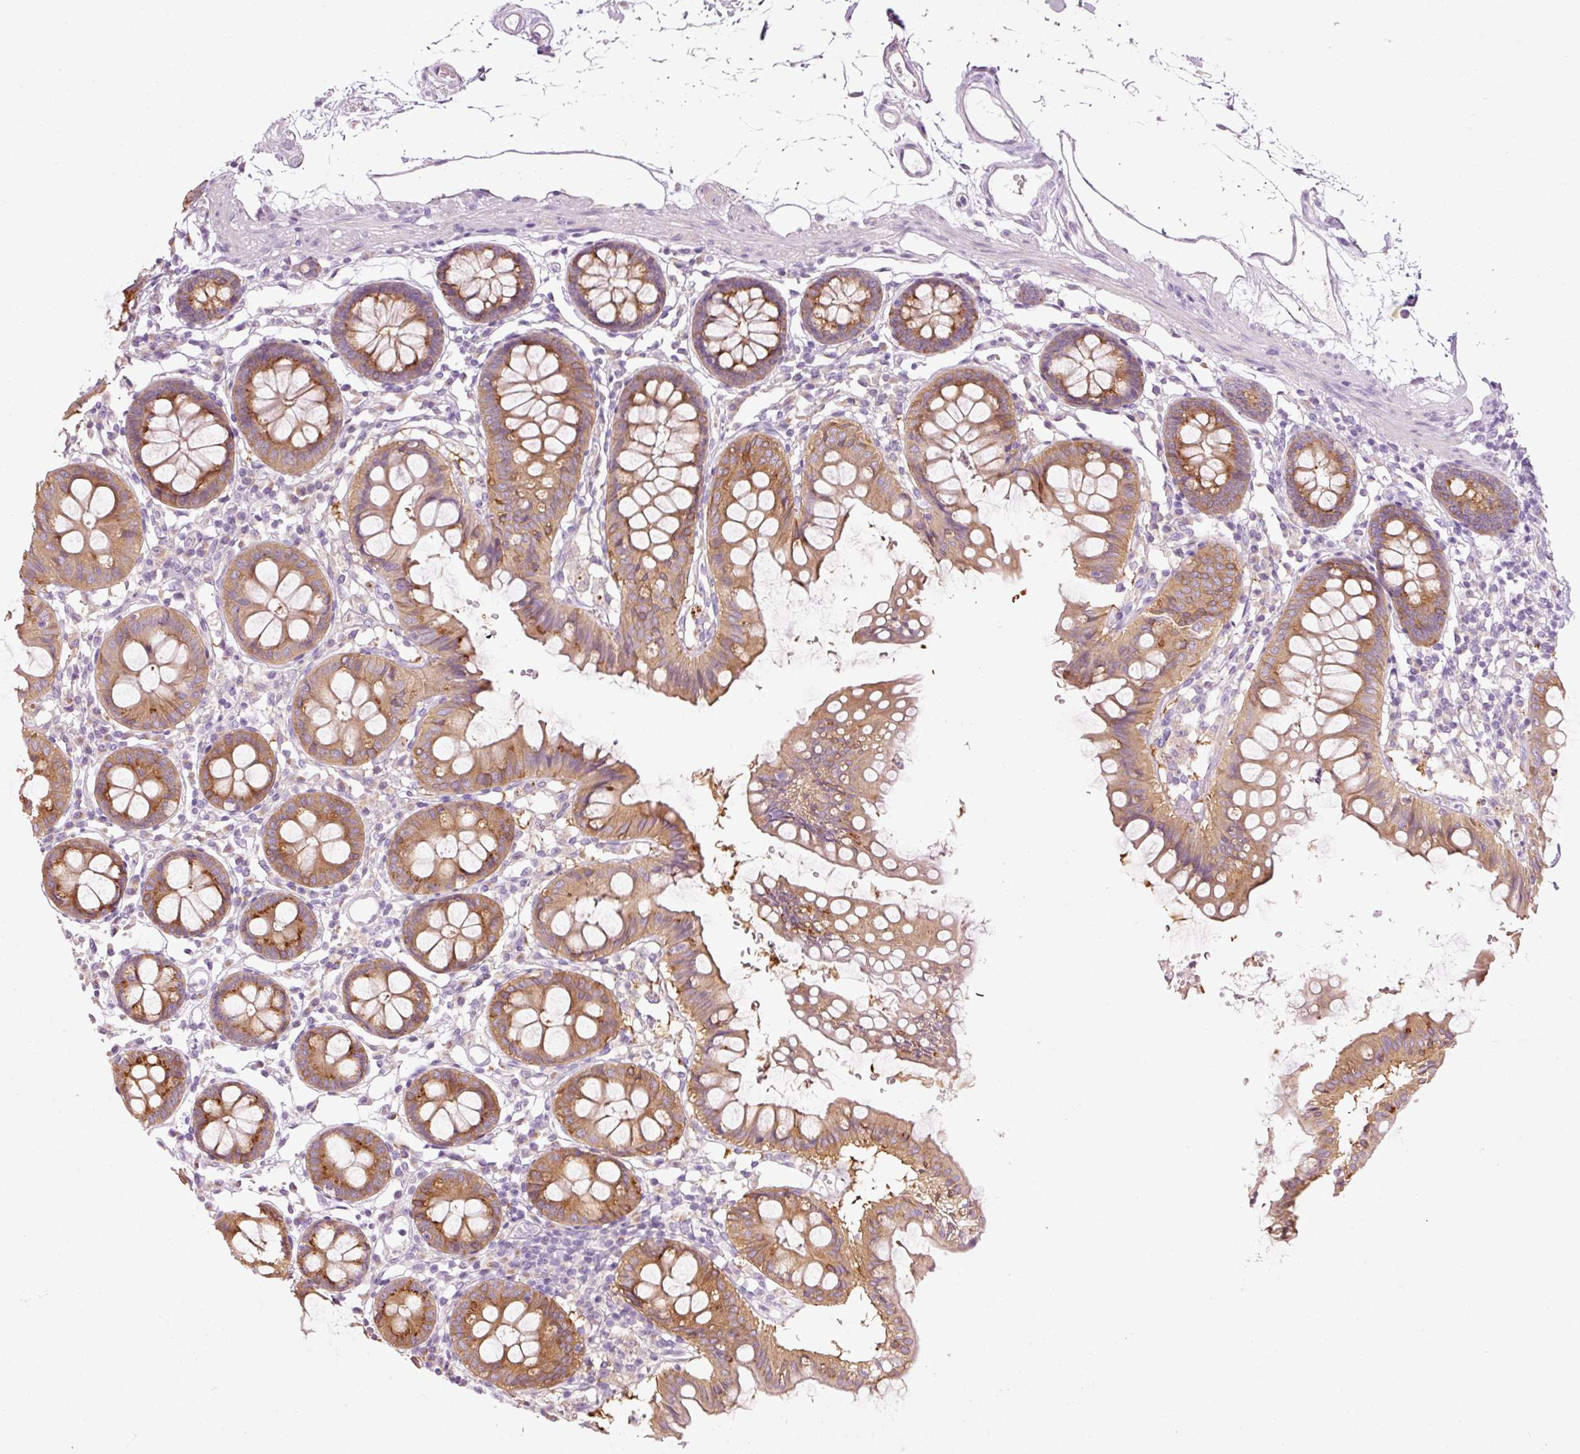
{"staining": {"intensity": "negative", "quantity": "none", "location": "none"}, "tissue": "colon", "cell_type": "Endothelial cells", "image_type": "normal", "snomed": [{"axis": "morphology", "description": "Normal tissue, NOS"}, {"axis": "topography", "description": "Colon"}], "caption": "Colon stained for a protein using immunohistochemistry reveals no positivity endothelial cells.", "gene": "PDXDC1", "patient": {"sex": "female", "age": 84}}